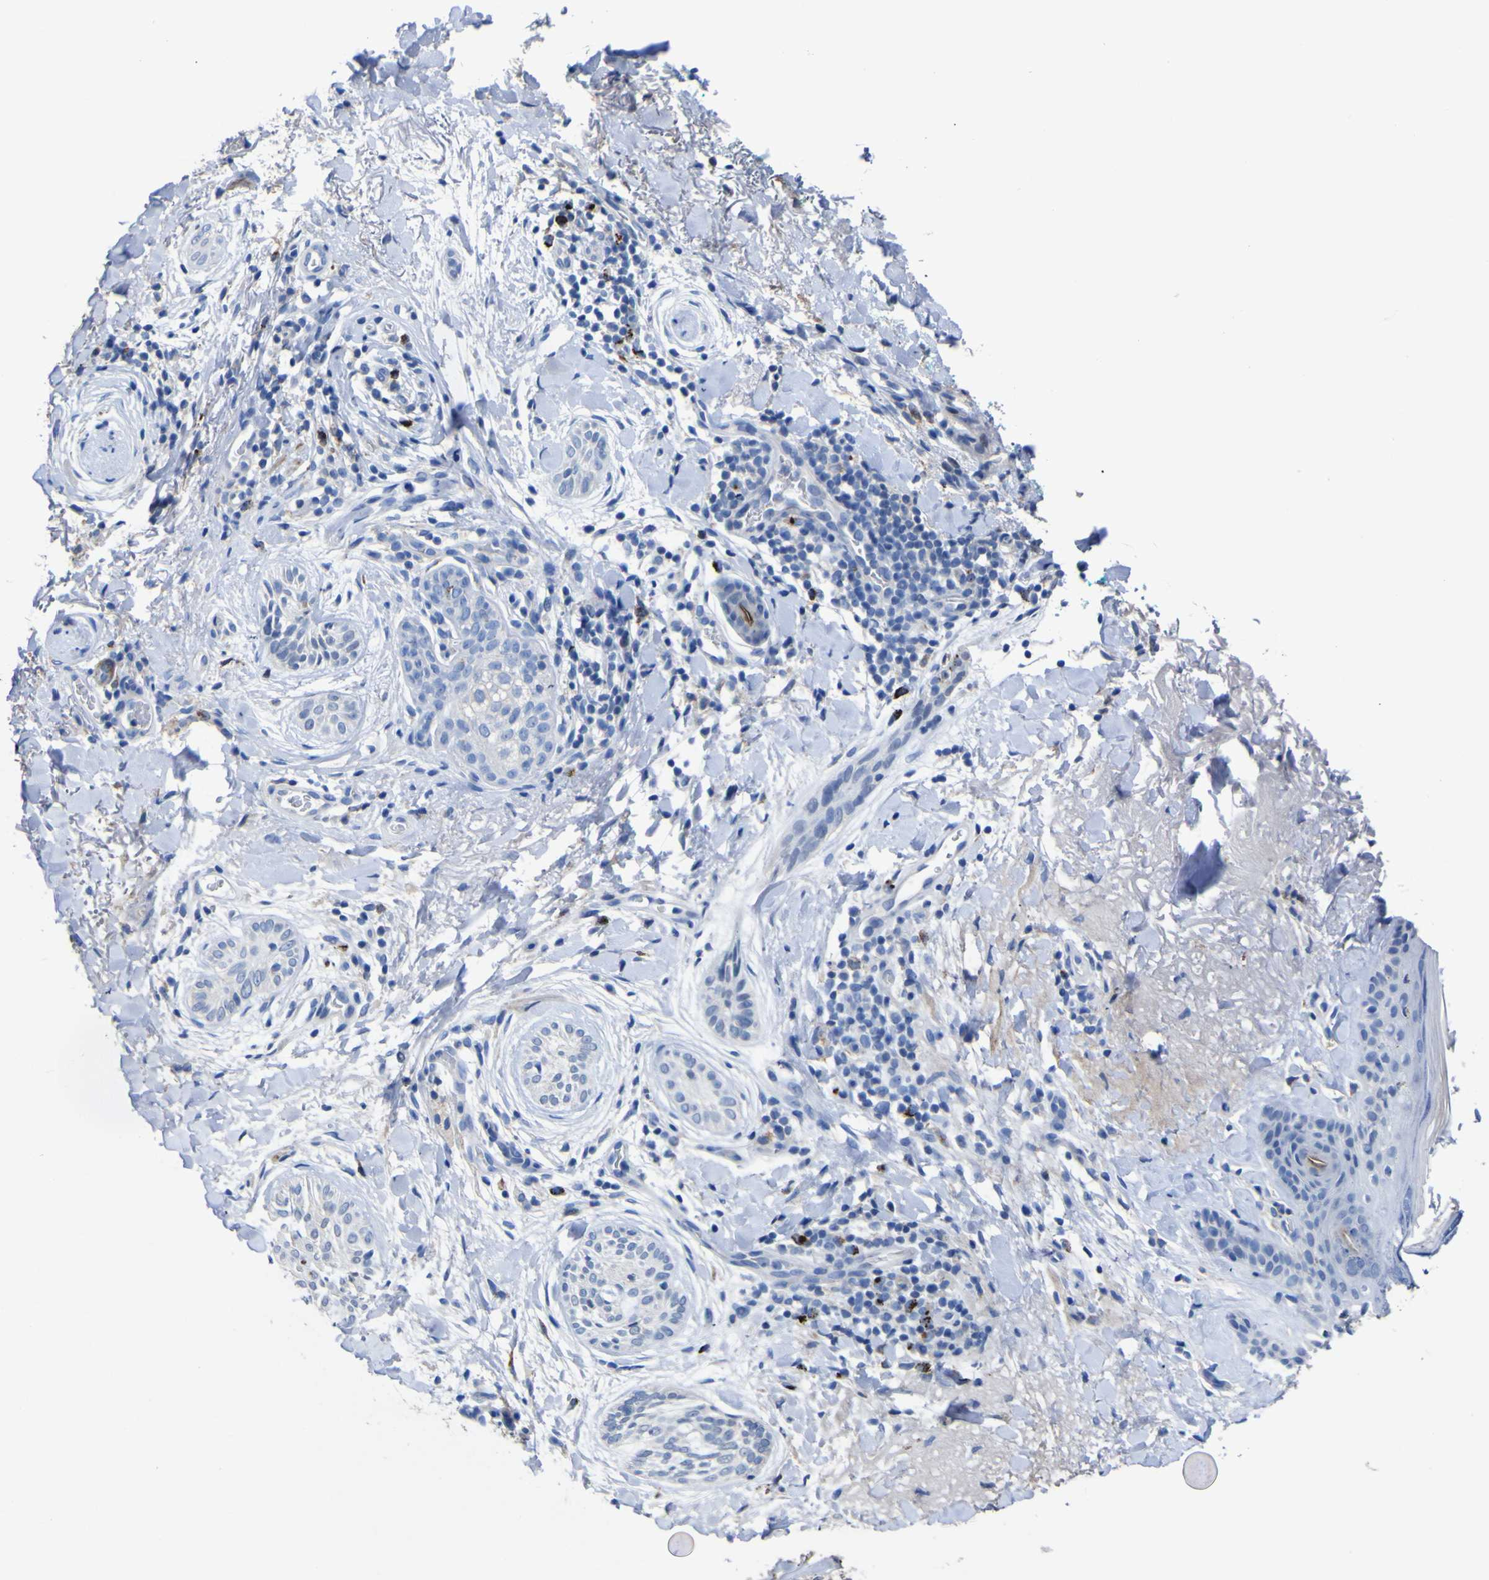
{"staining": {"intensity": "negative", "quantity": "none", "location": "none"}, "tissue": "skin cancer", "cell_type": "Tumor cells", "image_type": "cancer", "snomed": [{"axis": "morphology", "description": "Normal tissue, NOS"}, {"axis": "morphology", "description": "Basal cell carcinoma"}, {"axis": "topography", "description": "Skin"}], "caption": "This micrograph is of skin cancer stained with immunohistochemistry to label a protein in brown with the nuclei are counter-stained blue. There is no staining in tumor cells.", "gene": "AGO4", "patient": {"sex": "female", "age": 71}}